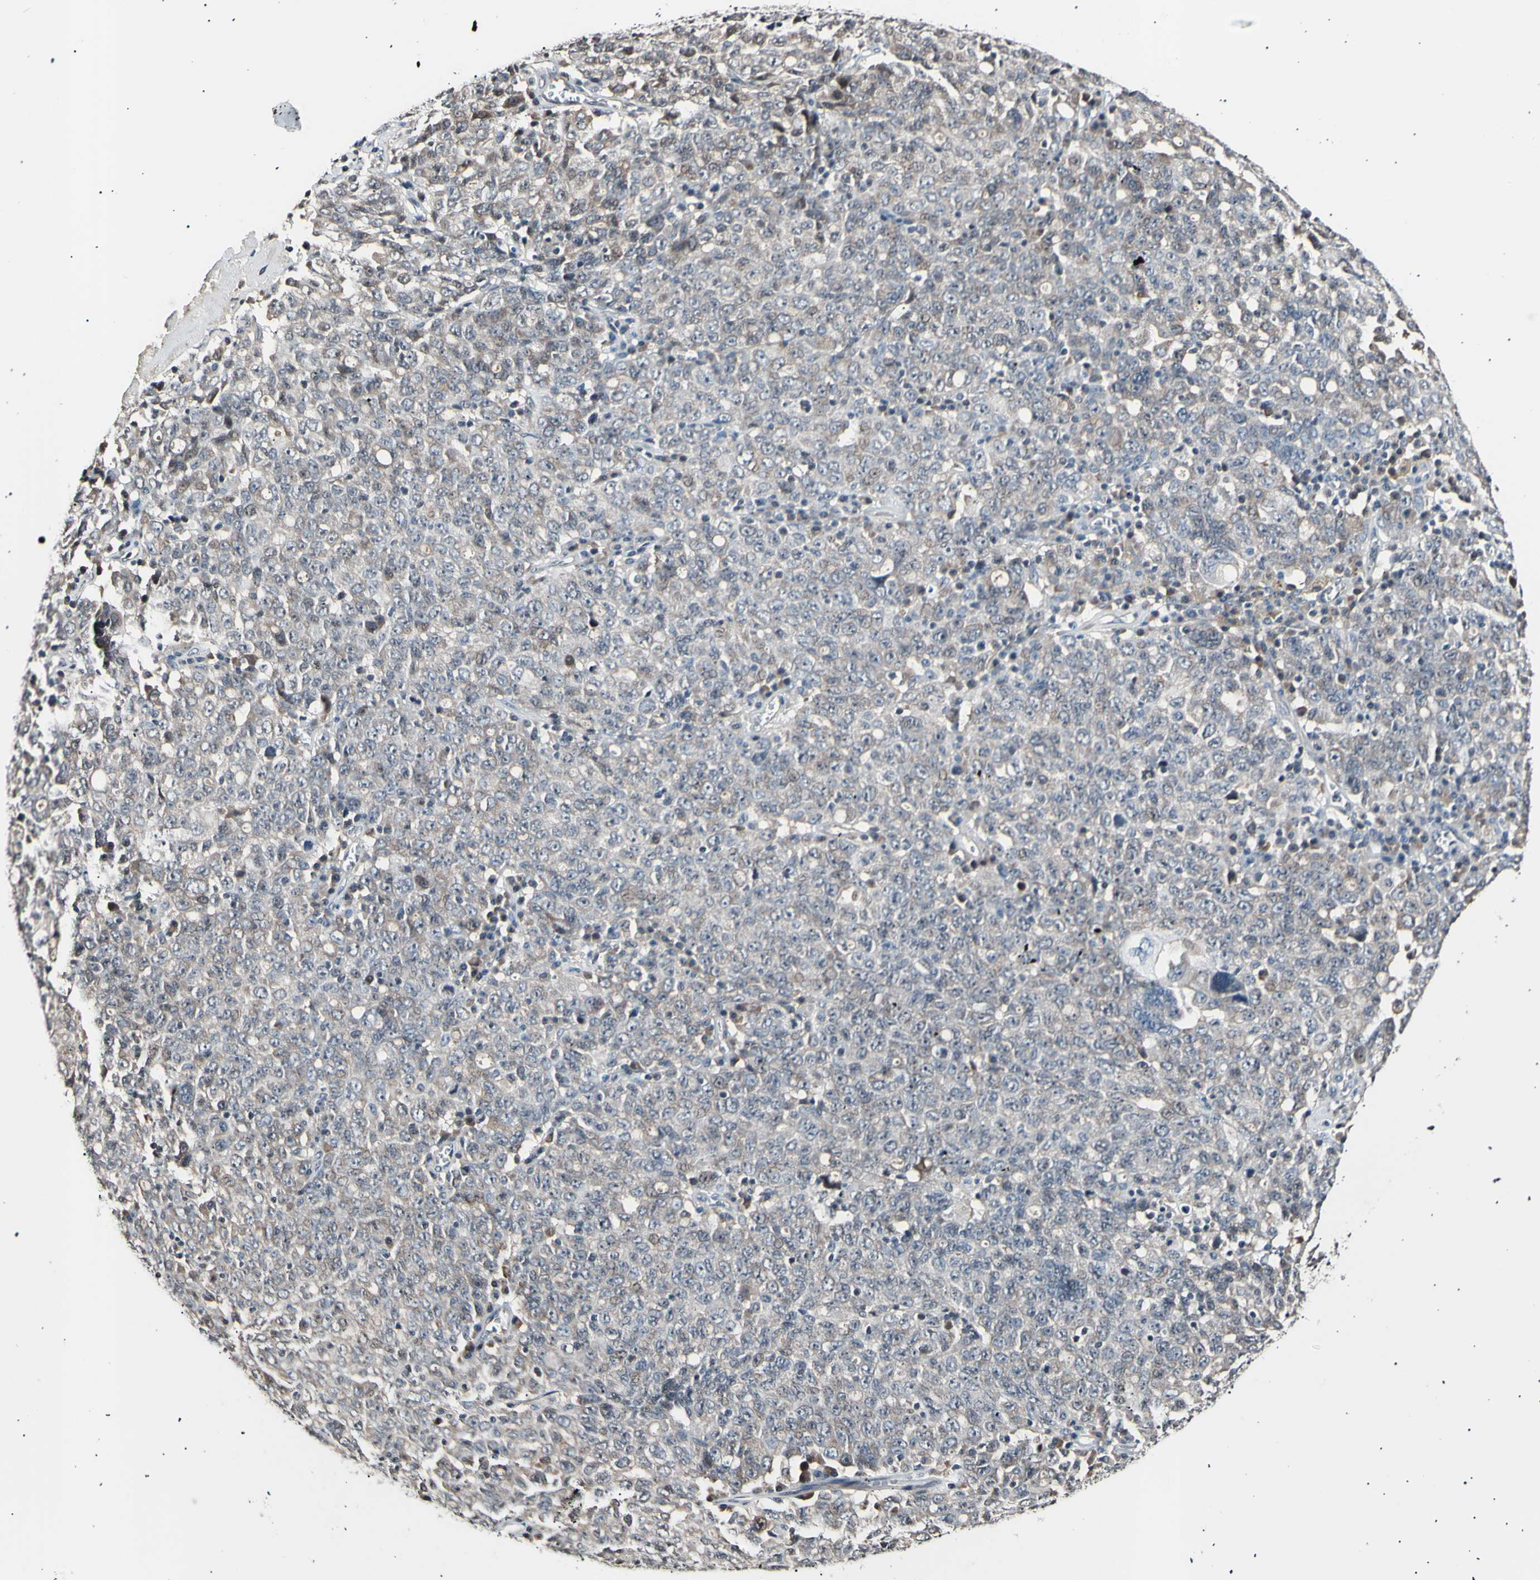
{"staining": {"intensity": "weak", "quantity": ">75%", "location": "cytoplasmic/membranous"}, "tissue": "ovarian cancer", "cell_type": "Tumor cells", "image_type": "cancer", "snomed": [{"axis": "morphology", "description": "Carcinoma, endometroid"}, {"axis": "topography", "description": "Ovary"}], "caption": "Immunohistochemistry (IHC) (DAB) staining of human ovarian endometroid carcinoma displays weak cytoplasmic/membranous protein staining in approximately >75% of tumor cells. (Brightfield microscopy of DAB IHC at high magnification).", "gene": "AK1", "patient": {"sex": "female", "age": 62}}